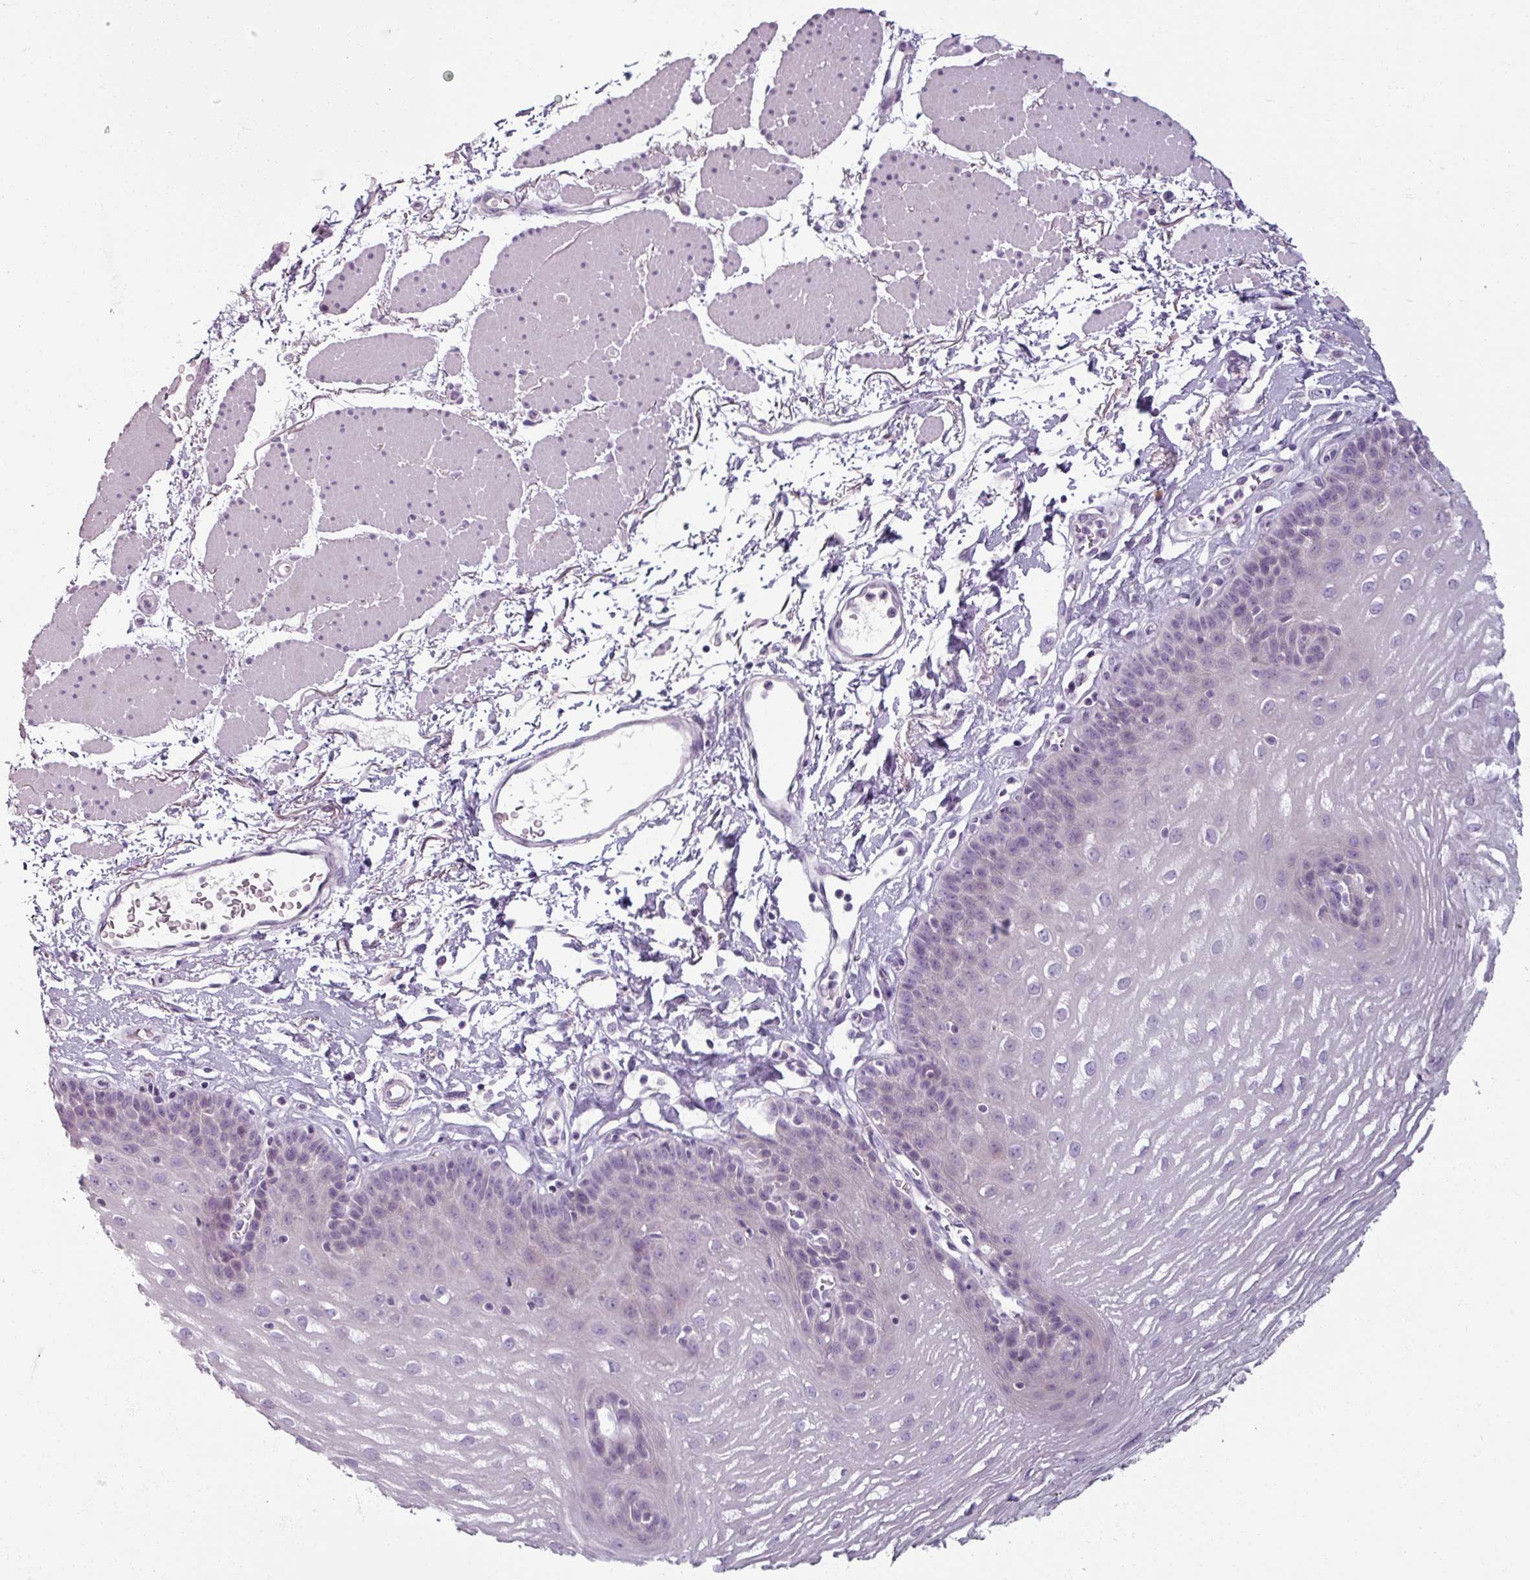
{"staining": {"intensity": "negative", "quantity": "none", "location": "none"}, "tissue": "esophagus", "cell_type": "Squamous epithelial cells", "image_type": "normal", "snomed": [{"axis": "morphology", "description": "Normal tissue, NOS"}, {"axis": "topography", "description": "Esophagus"}], "caption": "An image of esophagus stained for a protein exhibits no brown staining in squamous epithelial cells. (Immunohistochemistry, brightfield microscopy, high magnification).", "gene": "SMIM11", "patient": {"sex": "female", "age": 81}}